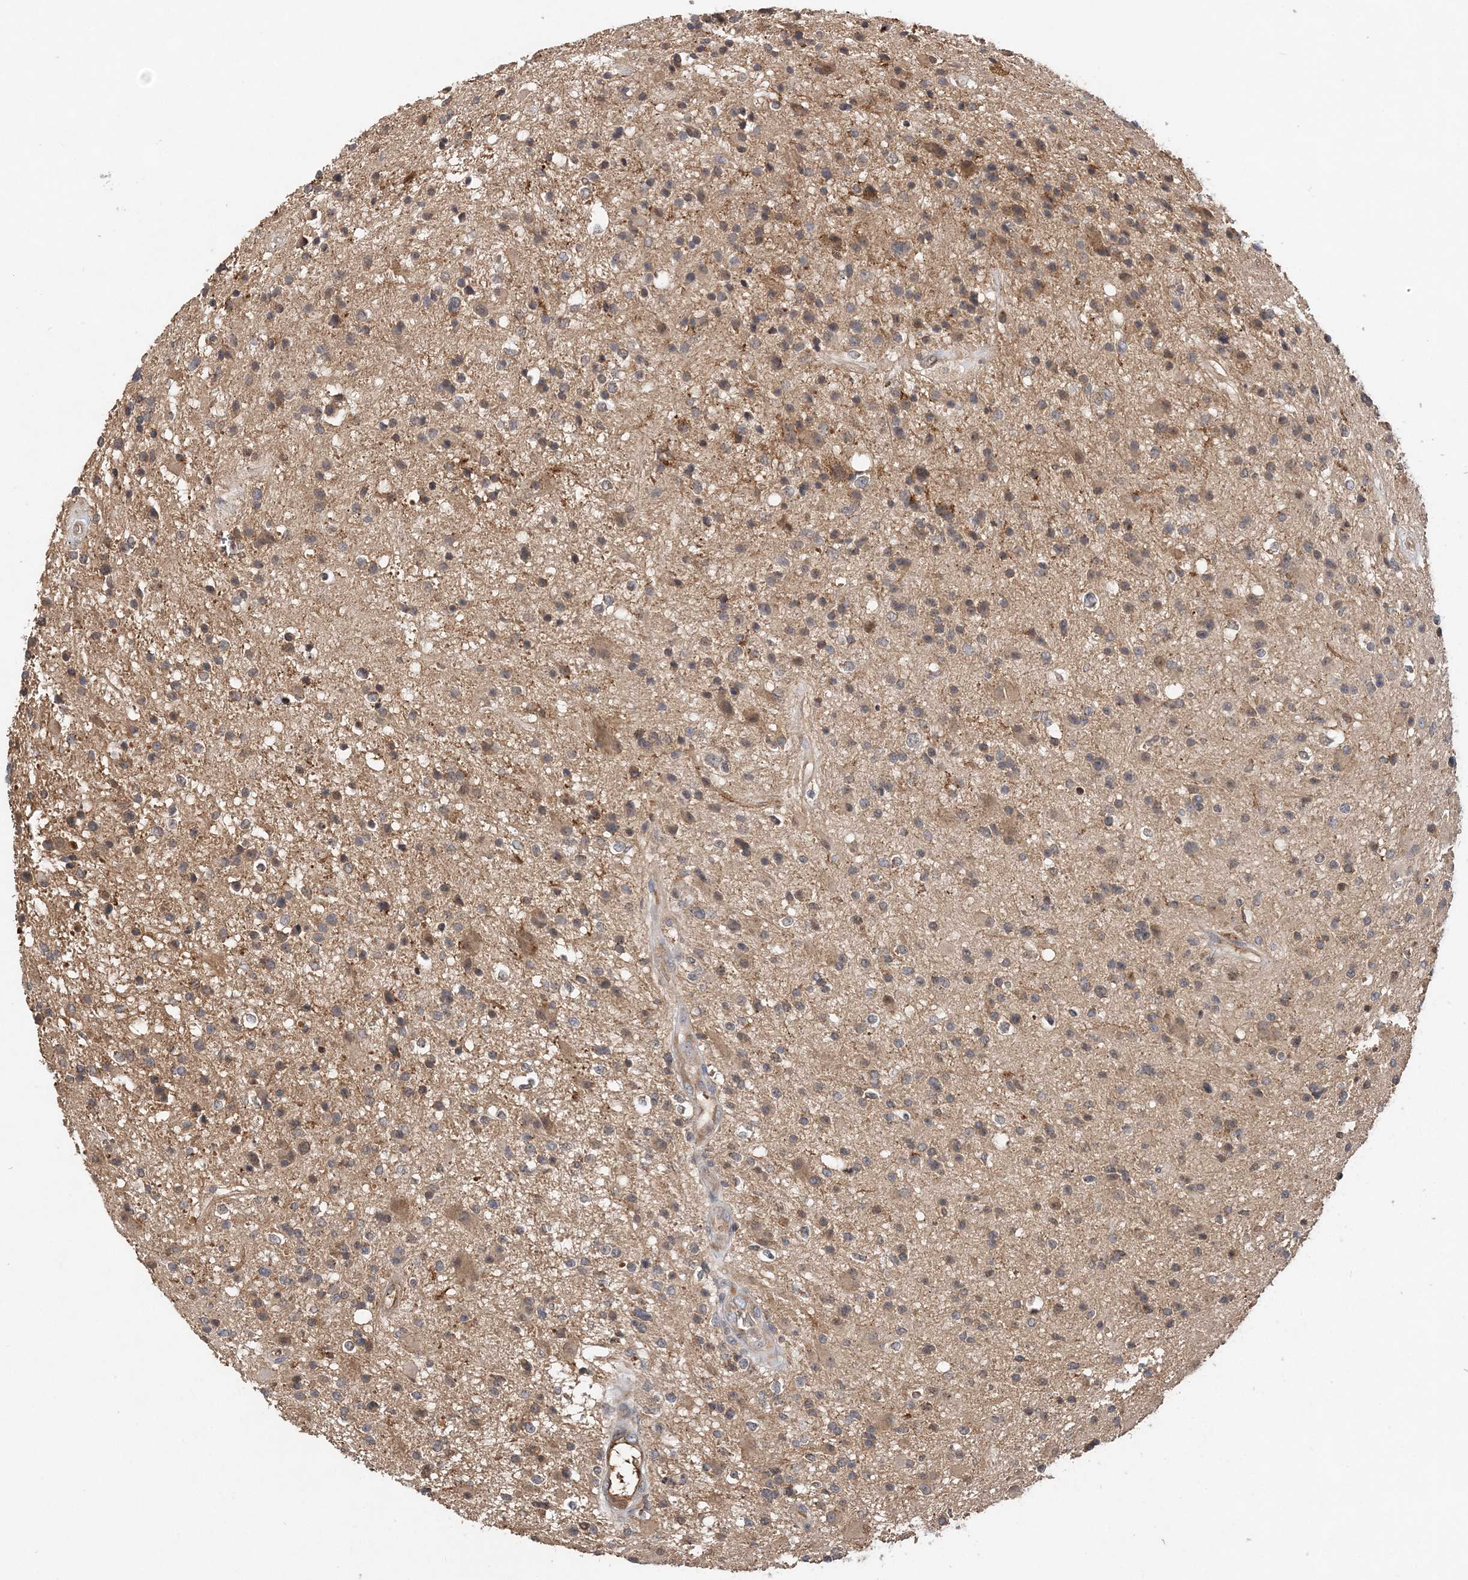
{"staining": {"intensity": "weak", "quantity": ">75%", "location": "cytoplasmic/membranous"}, "tissue": "glioma", "cell_type": "Tumor cells", "image_type": "cancer", "snomed": [{"axis": "morphology", "description": "Glioma, malignant, High grade"}, {"axis": "topography", "description": "Brain"}], "caption": "Tumor cells reveal low levels of weak cytoplasmic/membranous staining in approximately >75% of cells in high-grade glioma (malignant). (IHC, brightfield microscopy, high magnification).", "gene": "SYCP3", "patient": {"sex": "male", "age": 33}}